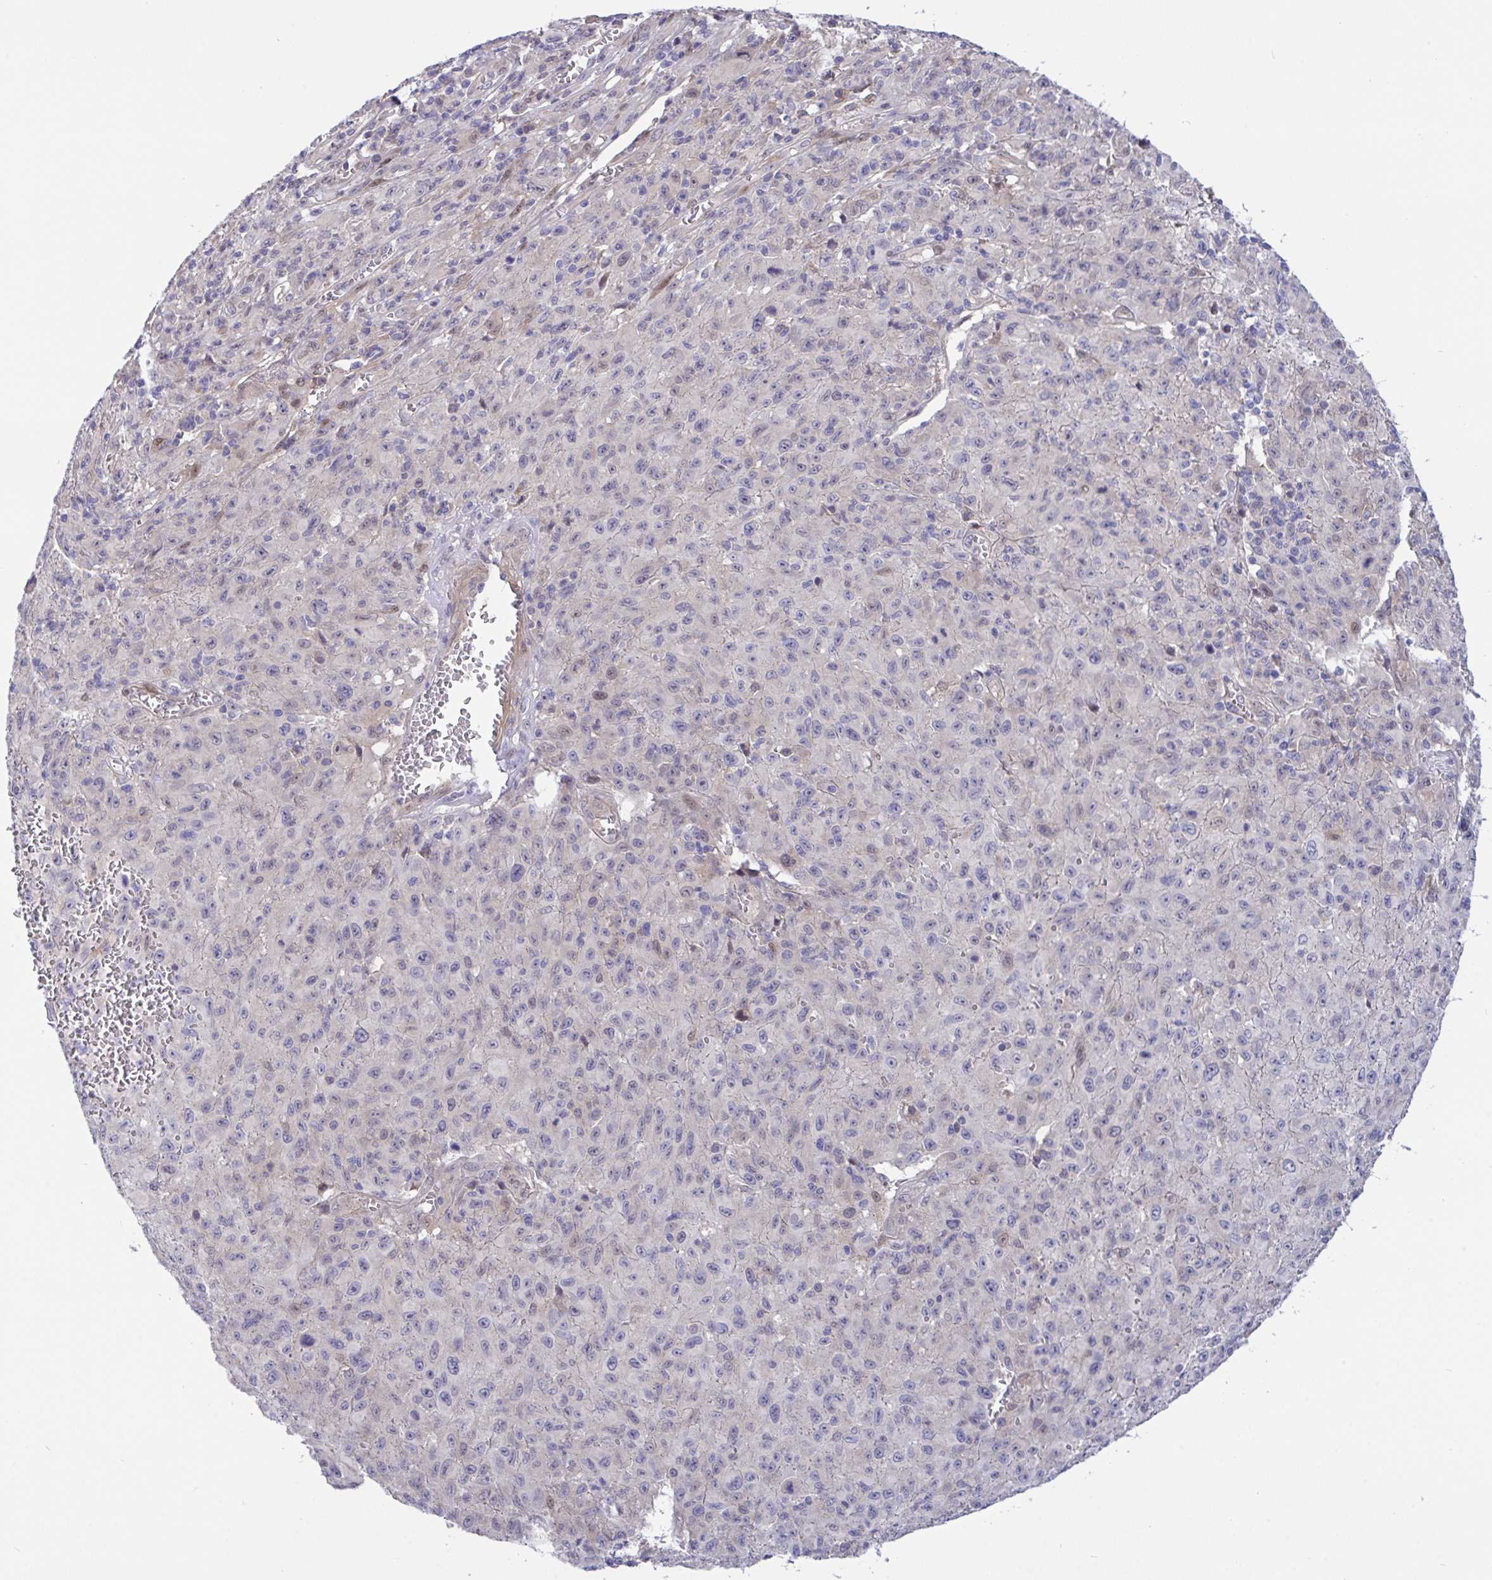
{"staining": {"intensity": "negative", "quantity": "none", "location": "none"}, "tissue": "melanoma", "cell_type": "Tumor cells", "image_type": "cancer", "snomed": [{"axis": "morphology", "description": "Malignant melanoma, NOS"}, {"axis": "topography", "description": "Skin"}], "caption": "Tumor cells are negative for brown protein staining in malignant melanoma.", "gene": "L3HYPDH", "patient": {"sex": "male", "age": 46}}